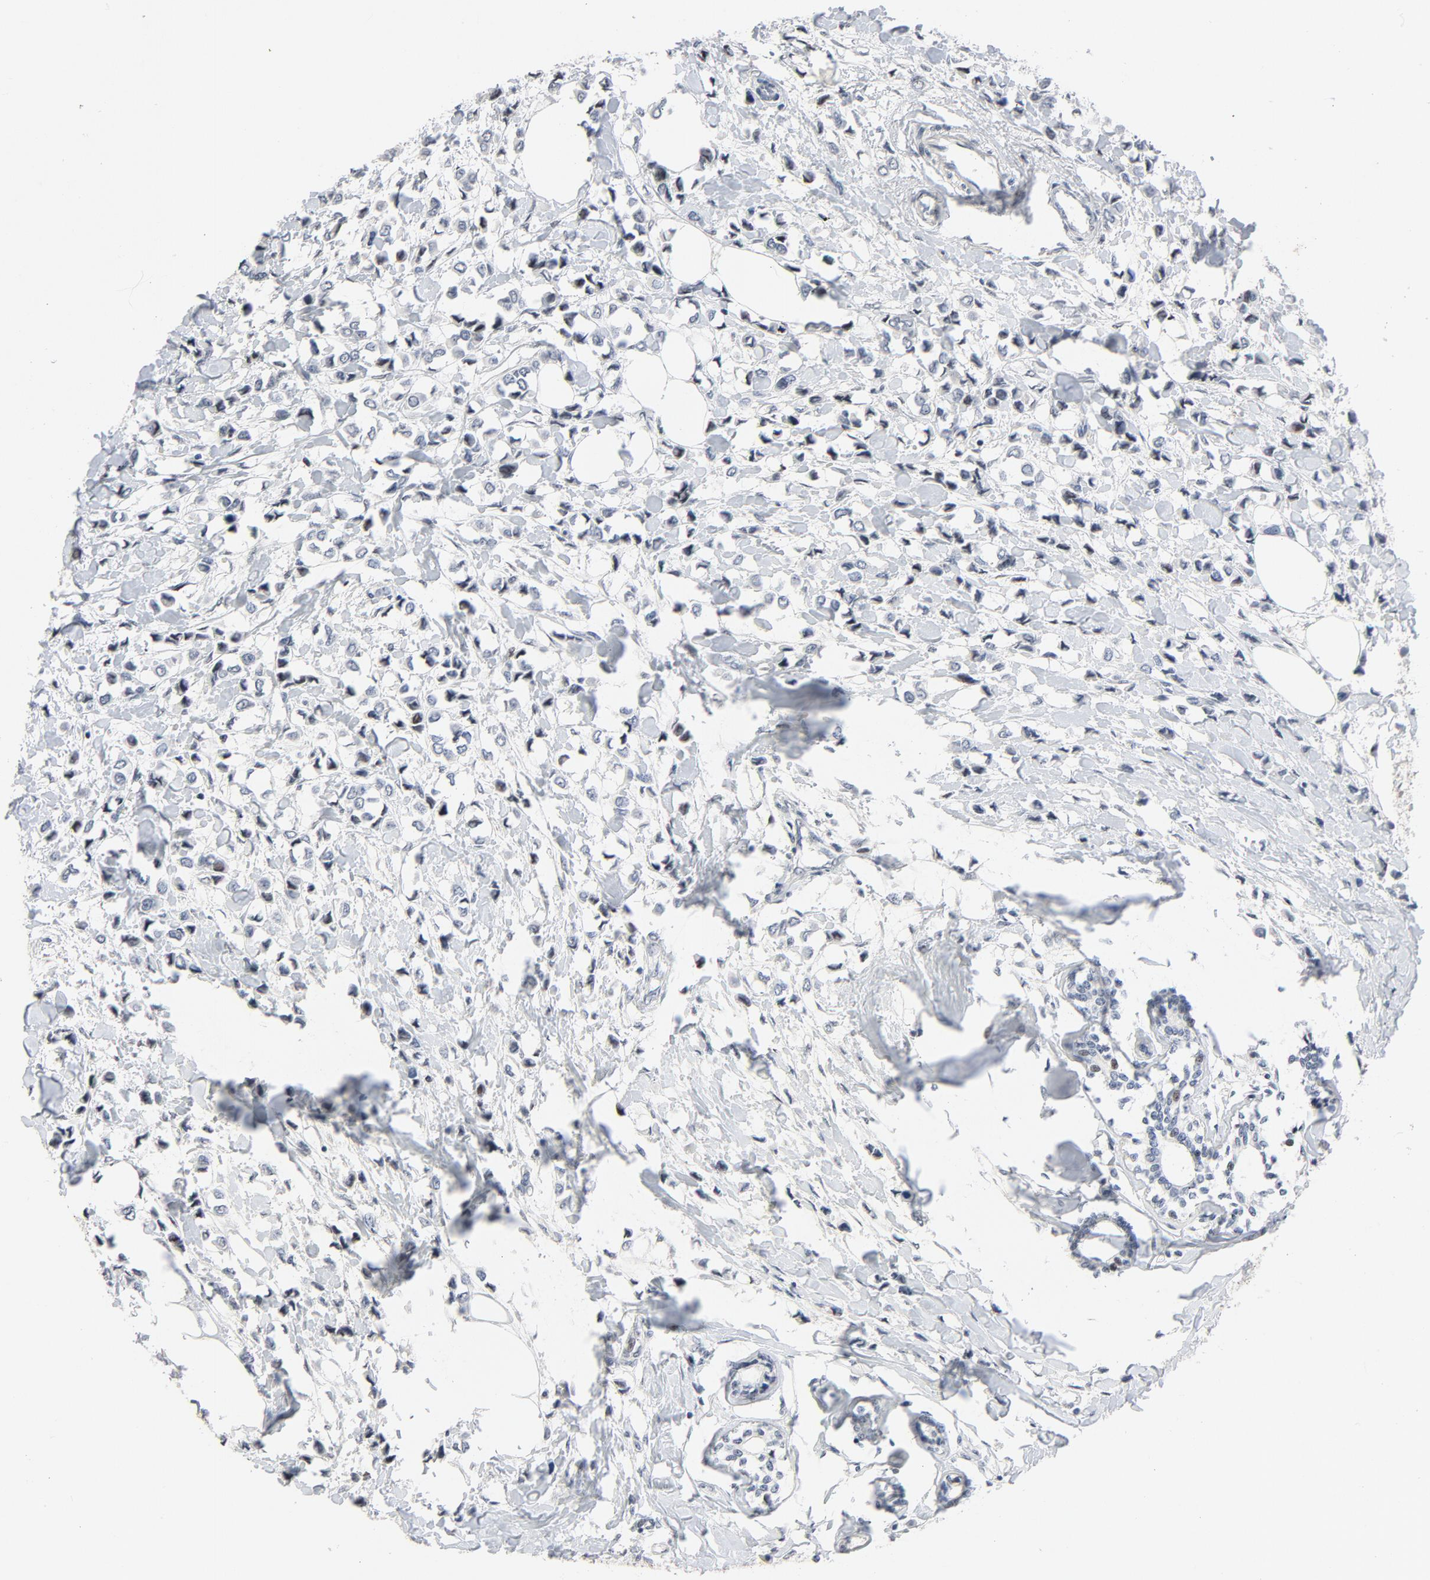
{"staining": {"intensity": "negative", "quantity": "none", "location": "none"}, "tissue": "breast cancer", "cell_type": "Tumor cells", "image_type": "cancer", "snomed": [{"axis": "morphology", "description": "Lobular carcinoma"}, {"axis": "topography", "description": "Breast"}], "caption": "The micrograph demonstrates no staining of tumor cells in breast lobular carcinoma.", "gene": "FSCB", "patient": {"sex": "female", "age": 51}}